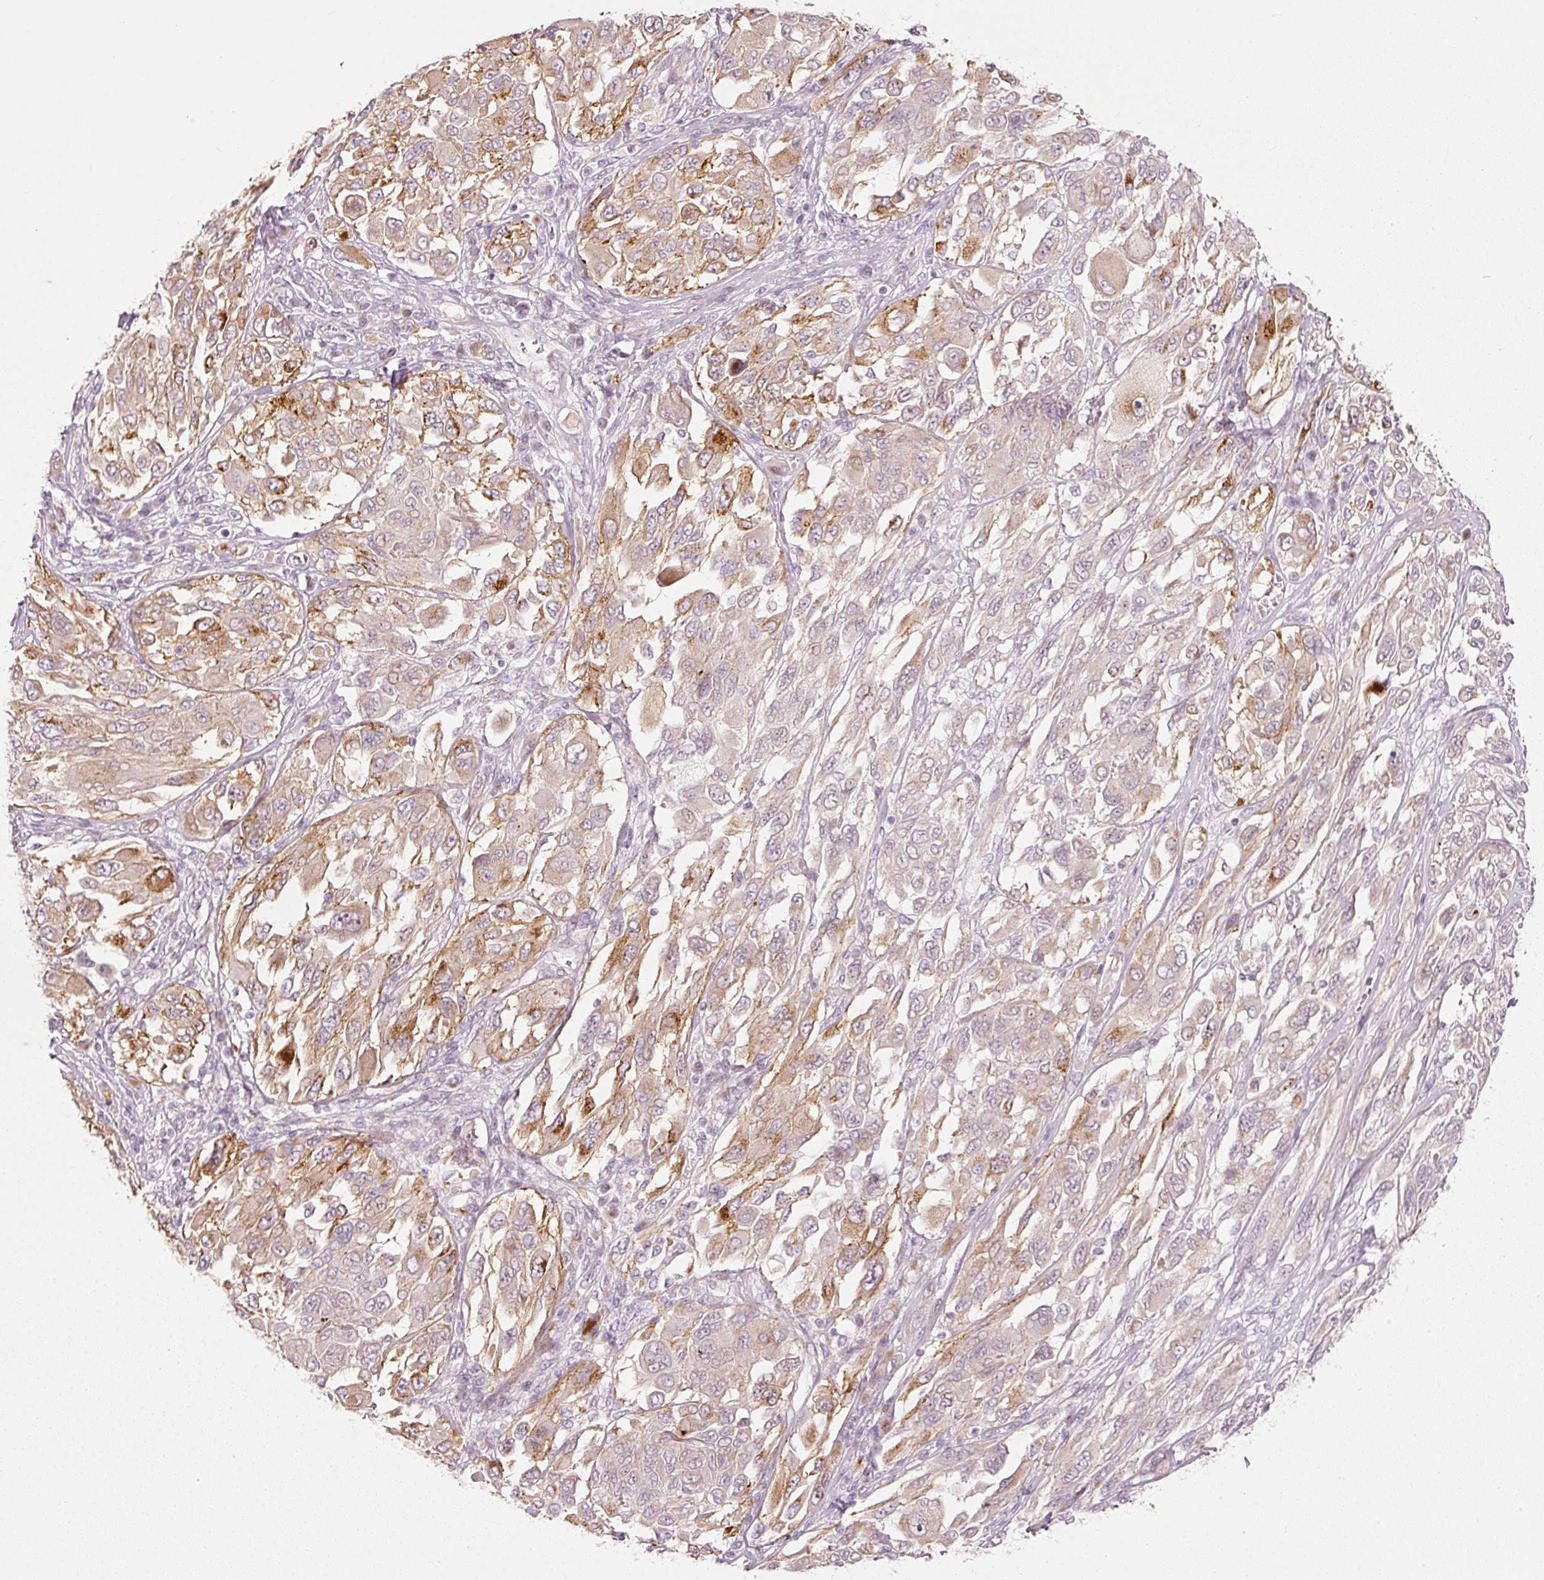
{"staining": {"intensity": "moderate", "quantity": "25%-75%", "location": "cytoplasmic/membranous"}, "tissue": "melanoma", "cell_type": "Tumor cells", "image_type": "cancer", "snomed": [{"axis": "morphology", "description": "Malignant melanoma, NOS"}, {"axis": "topography", "description": "Skin"}], "caption": "IHC image of neoplastic tissue: human melanoma stained using immunohistochemistry (IHC) exhibits medium levels of moderate protein expression localized specifically in the cytoplasmic/membranous of tumor cells, appearing as a cytoplasmic/membranous brown color.", "gene": "SLC20A1", "patient": {"sex": "female", "age": 91}}